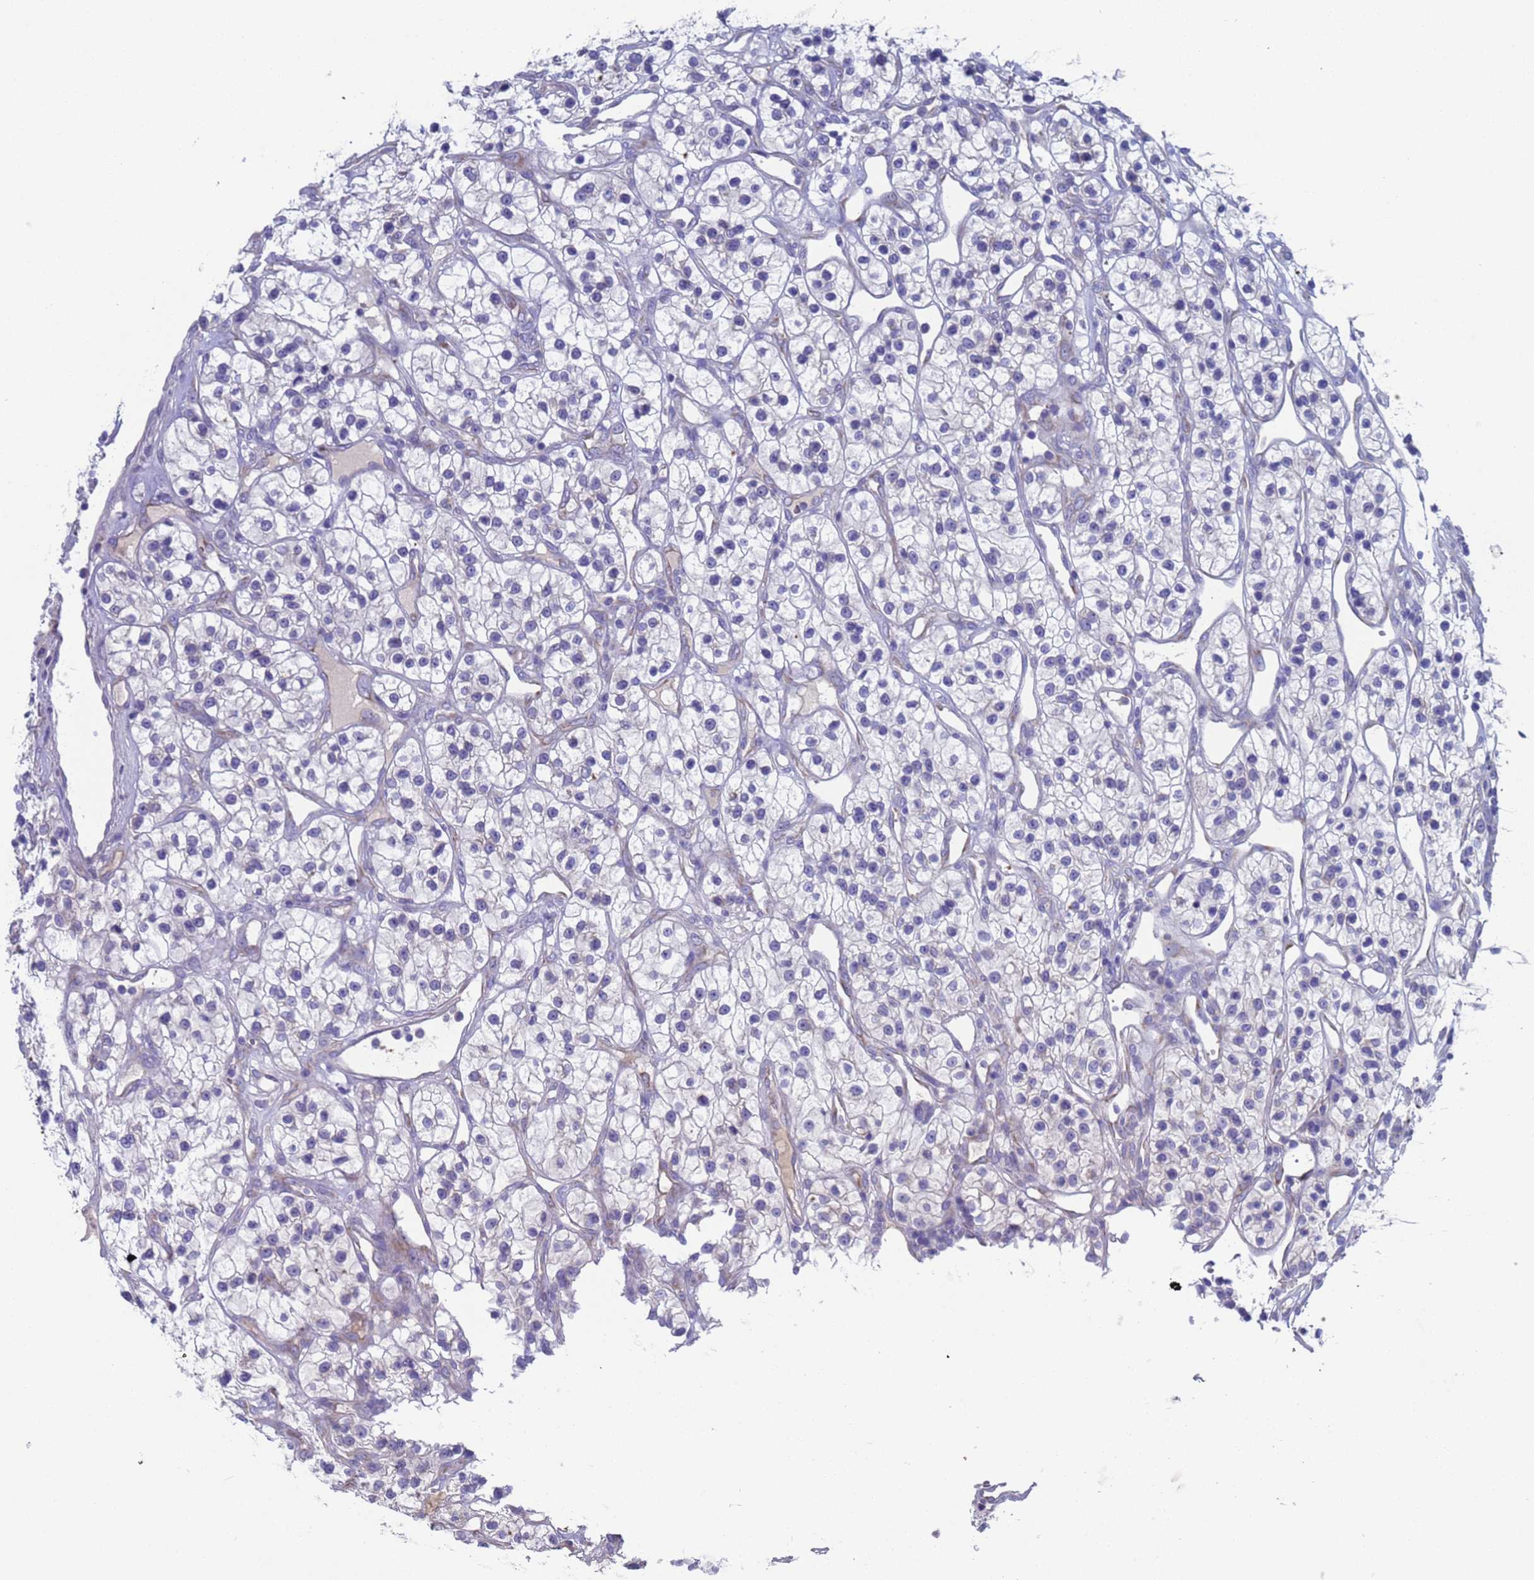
{"staining": {"intensity": "negative", "quantity": "none", "location": "none"}, "tissue": "renal cancer", "cell_type": "Tumor cells", "image_type": "cancer", "snomed": [{"axis": "morphology", "description": "Adenocarcinoma, NOS"}, {"axis": "topography", "description": "Kidney"}], "caption": "This is a photomicrograph of immunohistochemistry staining of adenocarcinoma (renal), which shows no staining in tumor cells.", "gene": "PET117", "patient": {"sex": "female", "age": 57}}